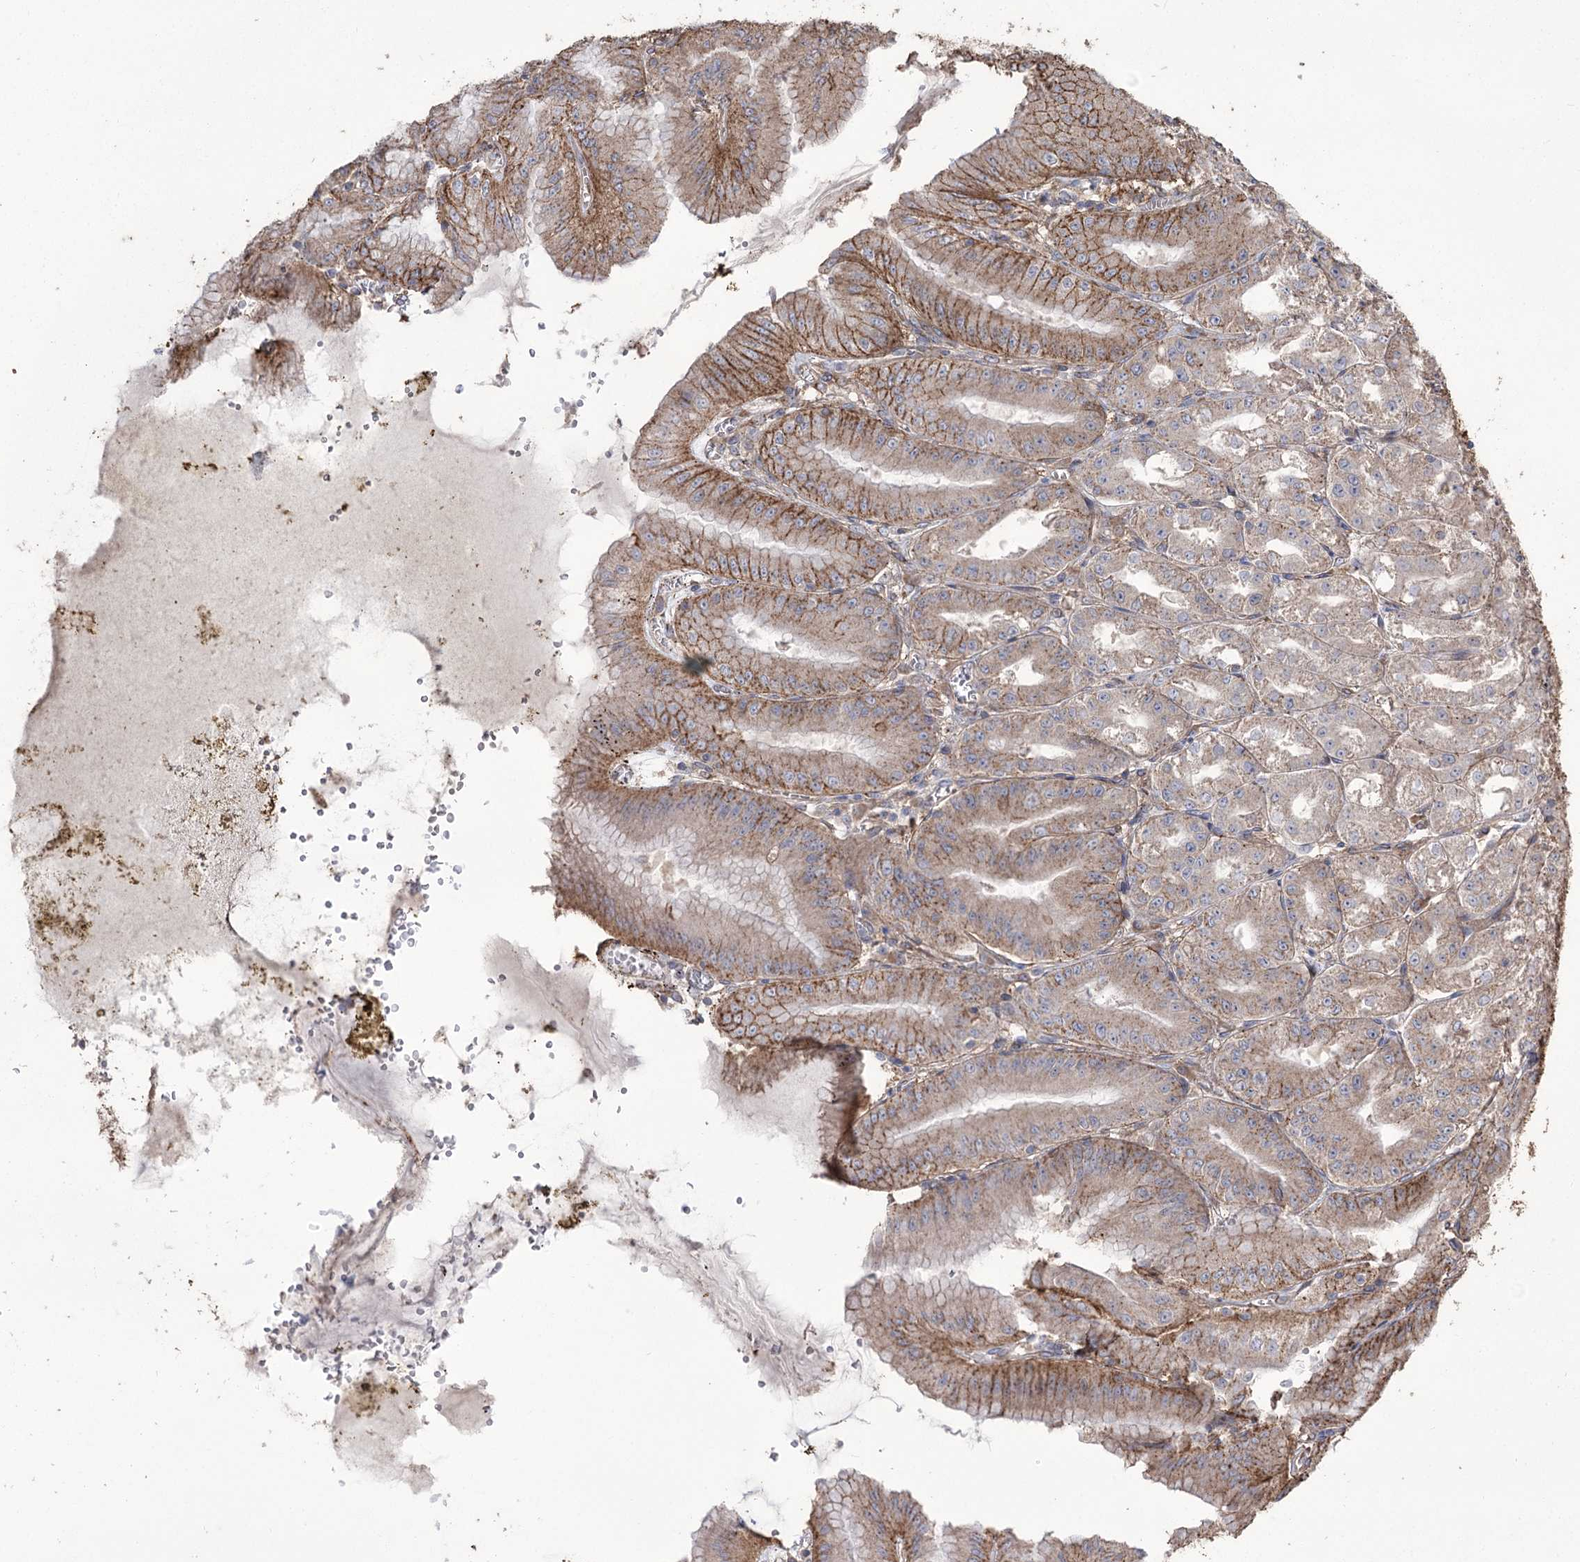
{"staining": {"intensity": "strong", "quantity": ">75%", "location": "cytoplasmic/membranous"}, "tissue": "stomach", "cell_type": "Glandular cells", "image_type": "normal", "snomed": [{"axis": "morphology", "description": "Normal tissue, NOS"}, {"axis": "topography", "description": "Stomach, upper"}, {"axis": "topography", "description": "Stomach, lower"}], "caption": "The photomicrograph exhibits a brown stain indicating the presence of a protein in the cytoplasmic/membranous of glandular cells in stomach. The staining is performed using DAB (3,3'-diaminobenzidine) brown chromogen to label protein expression. The nuclei are counter-stained blue using hematoxylin.", "gene": "PRSS53", "patient": {"sex": "male", "age": 71}}